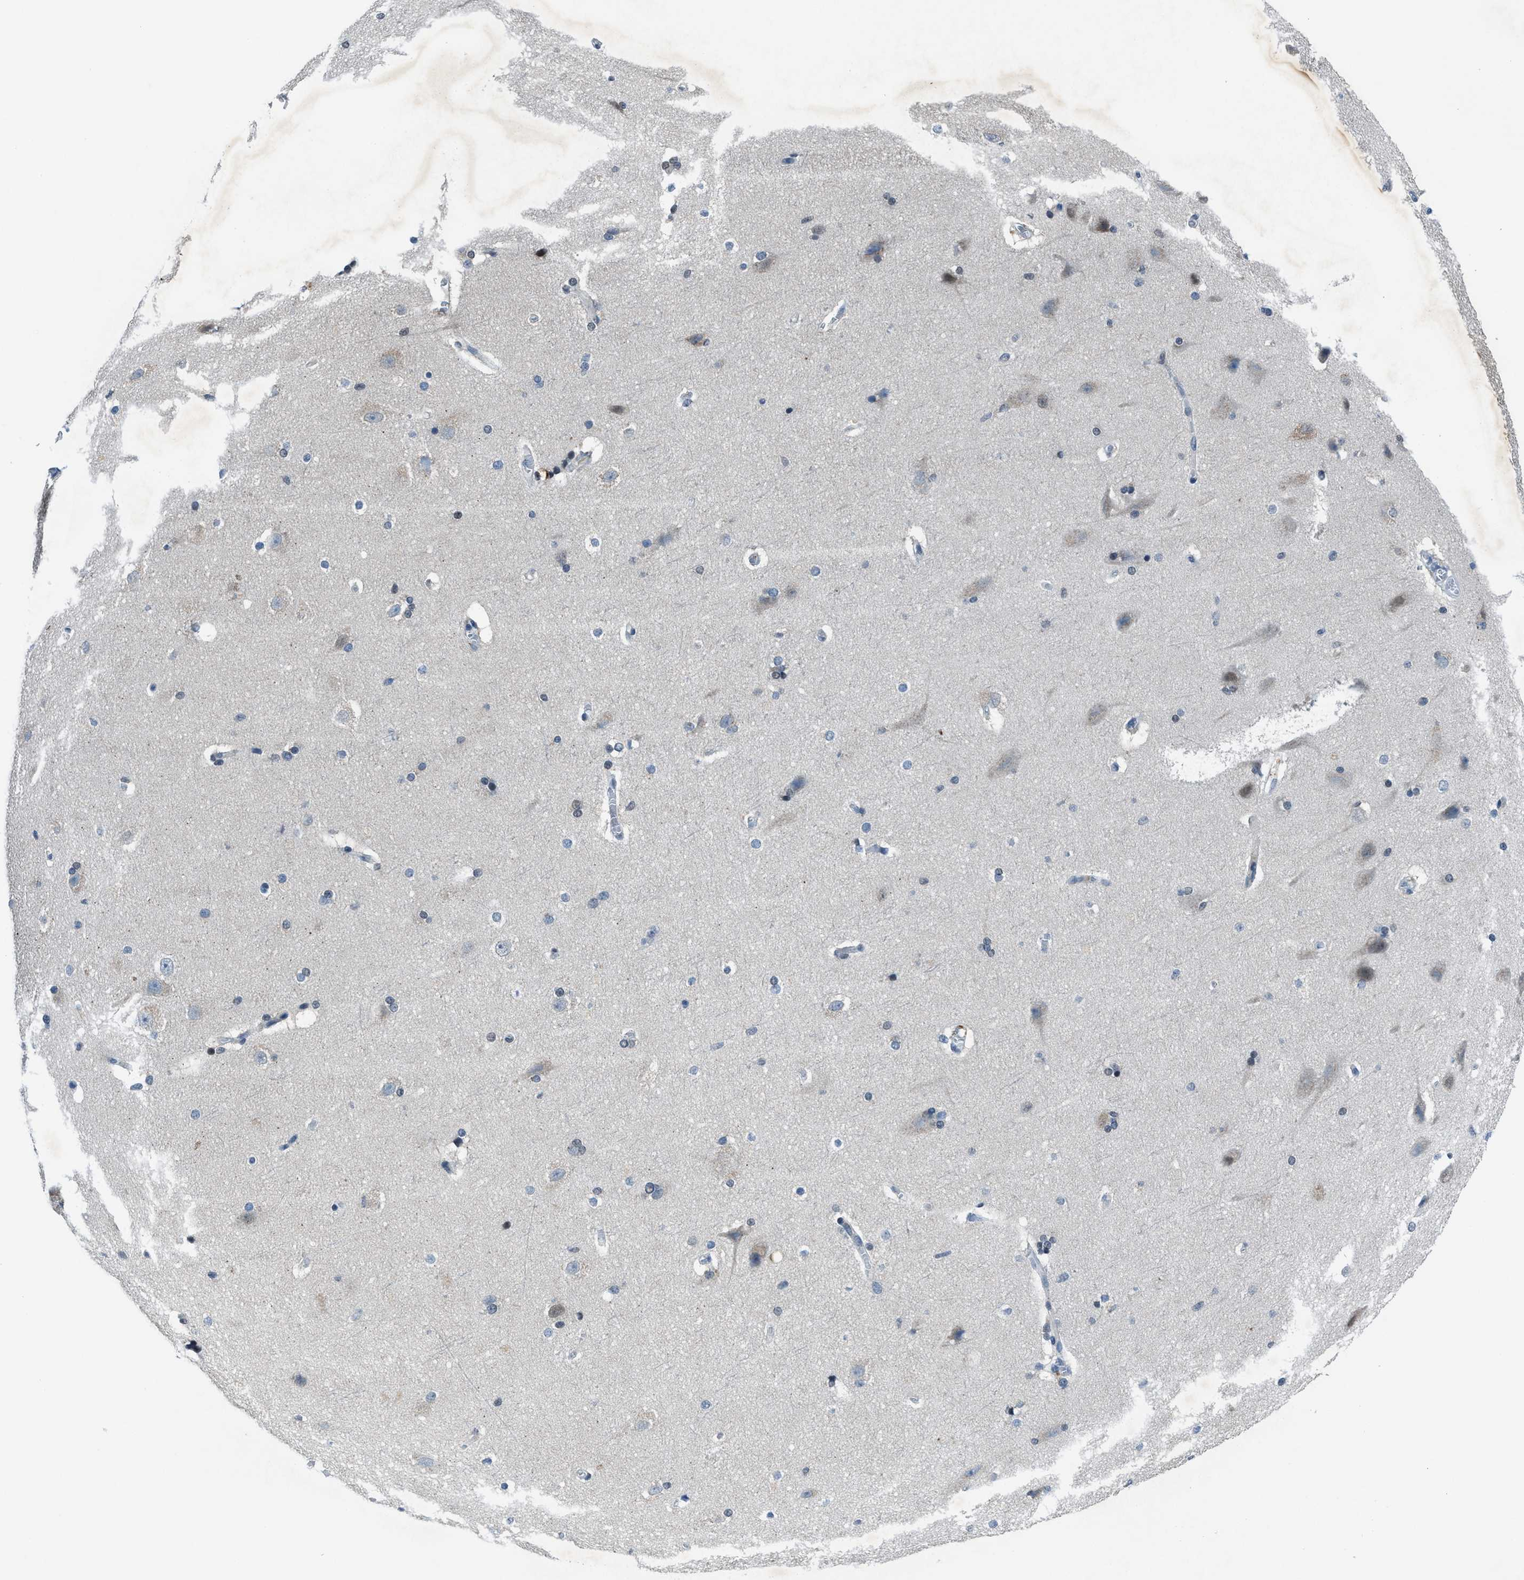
{"staining": {"intensity": "negative", "quantity": "none", "location": "none"}, "tissue": "cerebral cortex", "cell_type": "Endothelial cells", "image_type": "normal", "snomed": [{"axis": "morphology", "description": "Normal tissue, NOS"}, {"axis": "topography", "description": "Cerebral cortex"}, {"axis": "topography", "description": "Hippocampus"}], "caption": "High power microscopy image of an immunohistochemistry image of unremarkable cerebral cortex, revealing no significant expression in endothelial cells.", "gene": "DUSP19", "patient": {"sex": "female", "age": 19}}